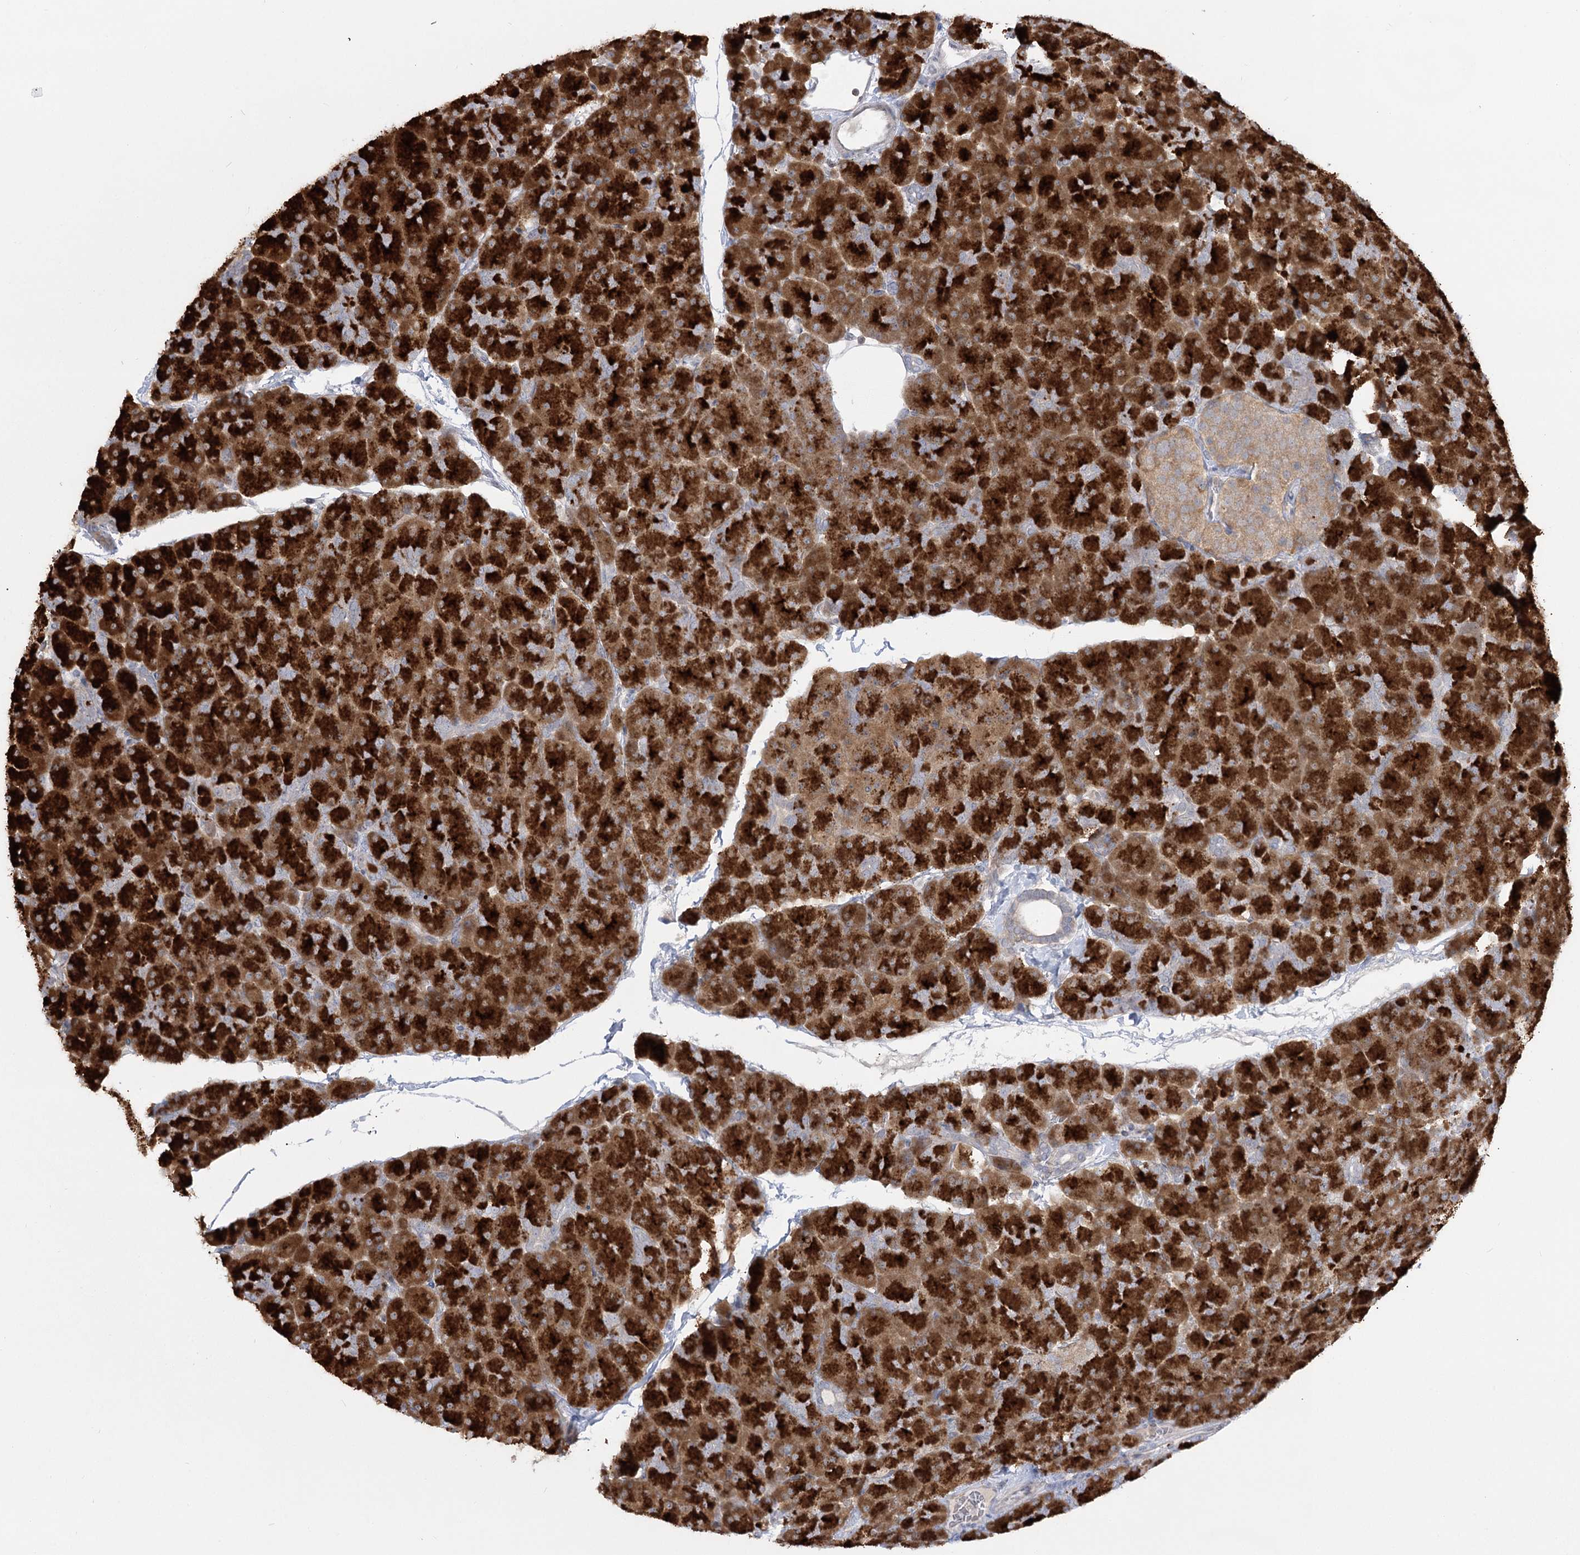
{"staining": {"intensity": "strong", "quantity": ">75%", "location": "cytoplasmic/membranous"}, "tissue": "pancreas", "cell_type": "Exocrine glandular cells", "image_type": "normal", "snomed": [{"axis": "morphology", "description": "Normal tissue, NOS"}, {"axis": "topography", "description": "Pancreas"}], "caption": "An immunohistochemistry (IHC) histopathology image of normal tissue is shown. Protein staining in brown shows strong cytoplasmic/membranous positivity in pancreas within exocrine glandular cells. Using DAB (brown) and hematoxylin (blue) stains, captured at high magnification using brightfield microscopy.", "gene": "SYTL1", "patient": {"sex": "male", "age": 36}}